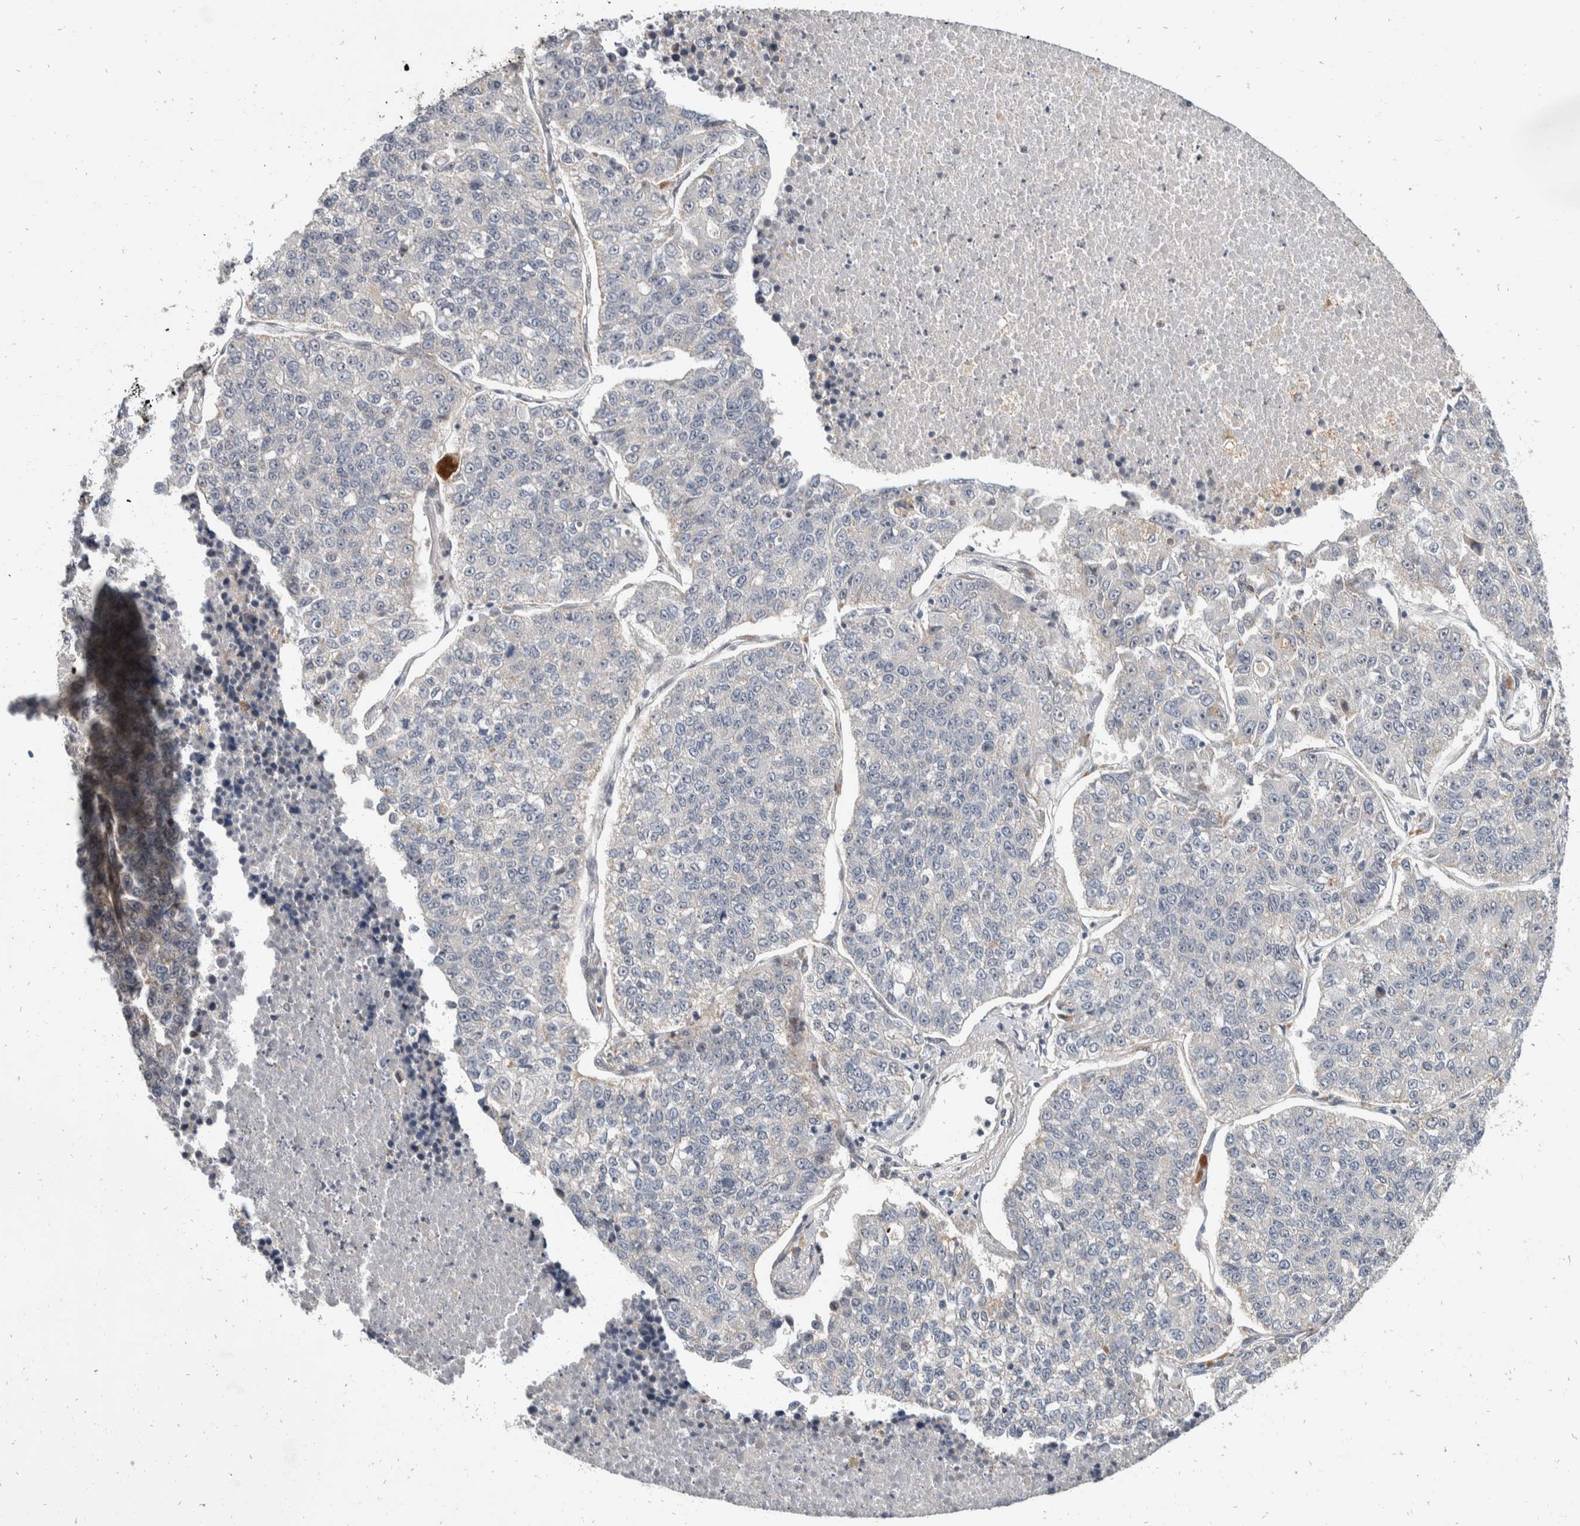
{"staining": {"intensity": "negative", "quantity": "none", "location": "none"}, "tissue": "lung cancer", "cell_type": "Tumor cells", "image_type": "cancer", "snomed": [{"axis": "morphology", "description": "Adenocarcinoma, NOS"}, {"axis": "topography", "description": "Lung"}], "caption": "An image of lung cancer (adenocarcinoma) stained for a protein exhibits no brown staining in tumor cells. The staining was performed using DAB (3,3'-diaminobenzidine) to visualize the protein expression in brown, while the nuclei were stained in blue with hematoxylin (Magnification: 20x).", "gene": "ZNF703", "patient": {"sex": "male", "age": 49}}